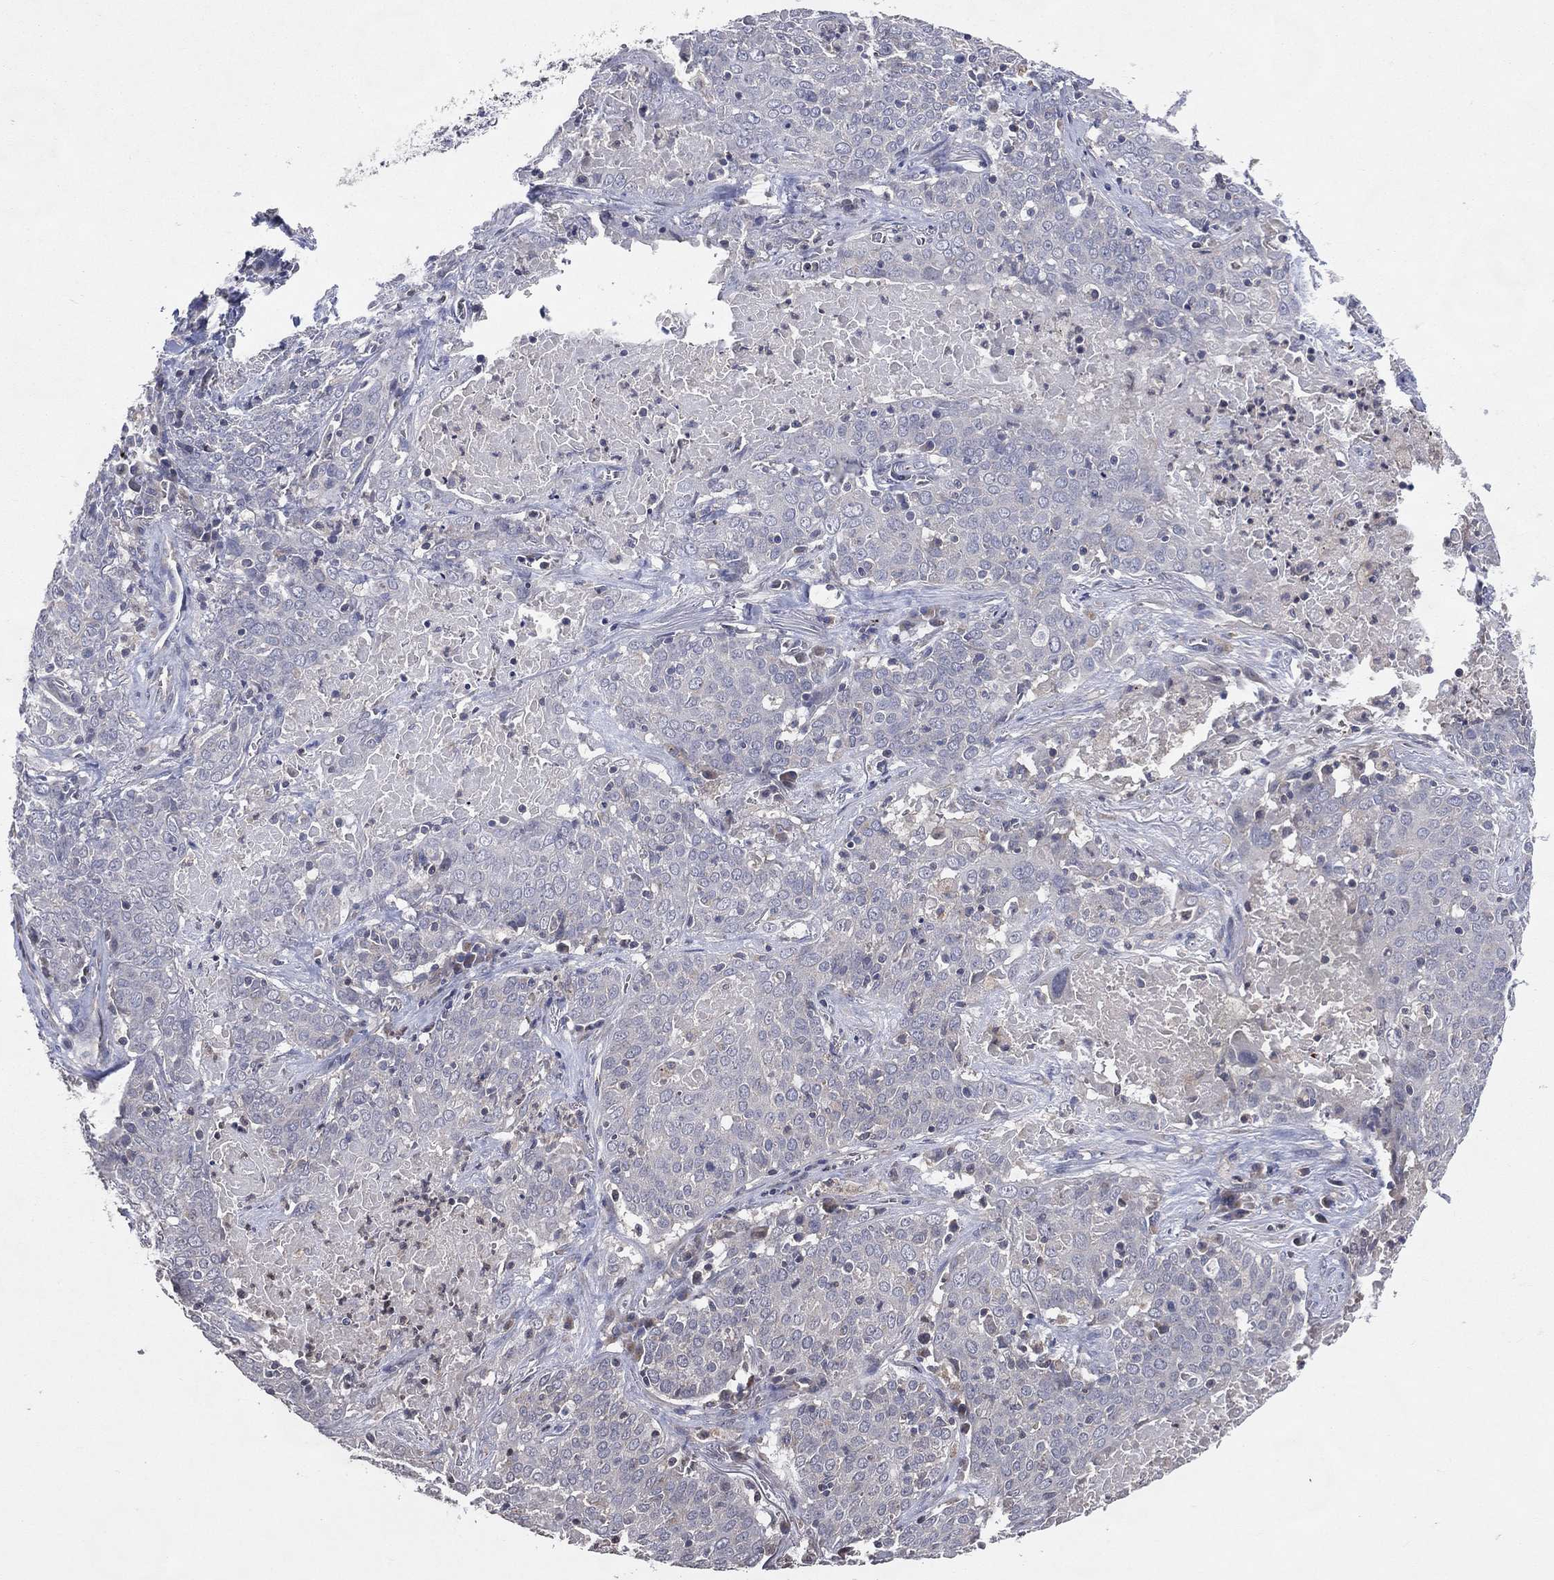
{"staining": {"intensity": "negative", "quantity": "none", "location": "none"}, "tissue": "lung cancer", "cell_type": "Tumor cells", "image_type": "cancer", "snomed": [{"axis": "morphology", "description": "Squamous cell carcinoma, NOS"}, {"axis": "topography", "description": "Lung"}], "caption": "Squamous cell carcinoma (lung) stained for a protein using IHC demonstrates no expression tumor cells.", "gene": "DNAH7", "patient": {"sex": "male", "age": 82}}